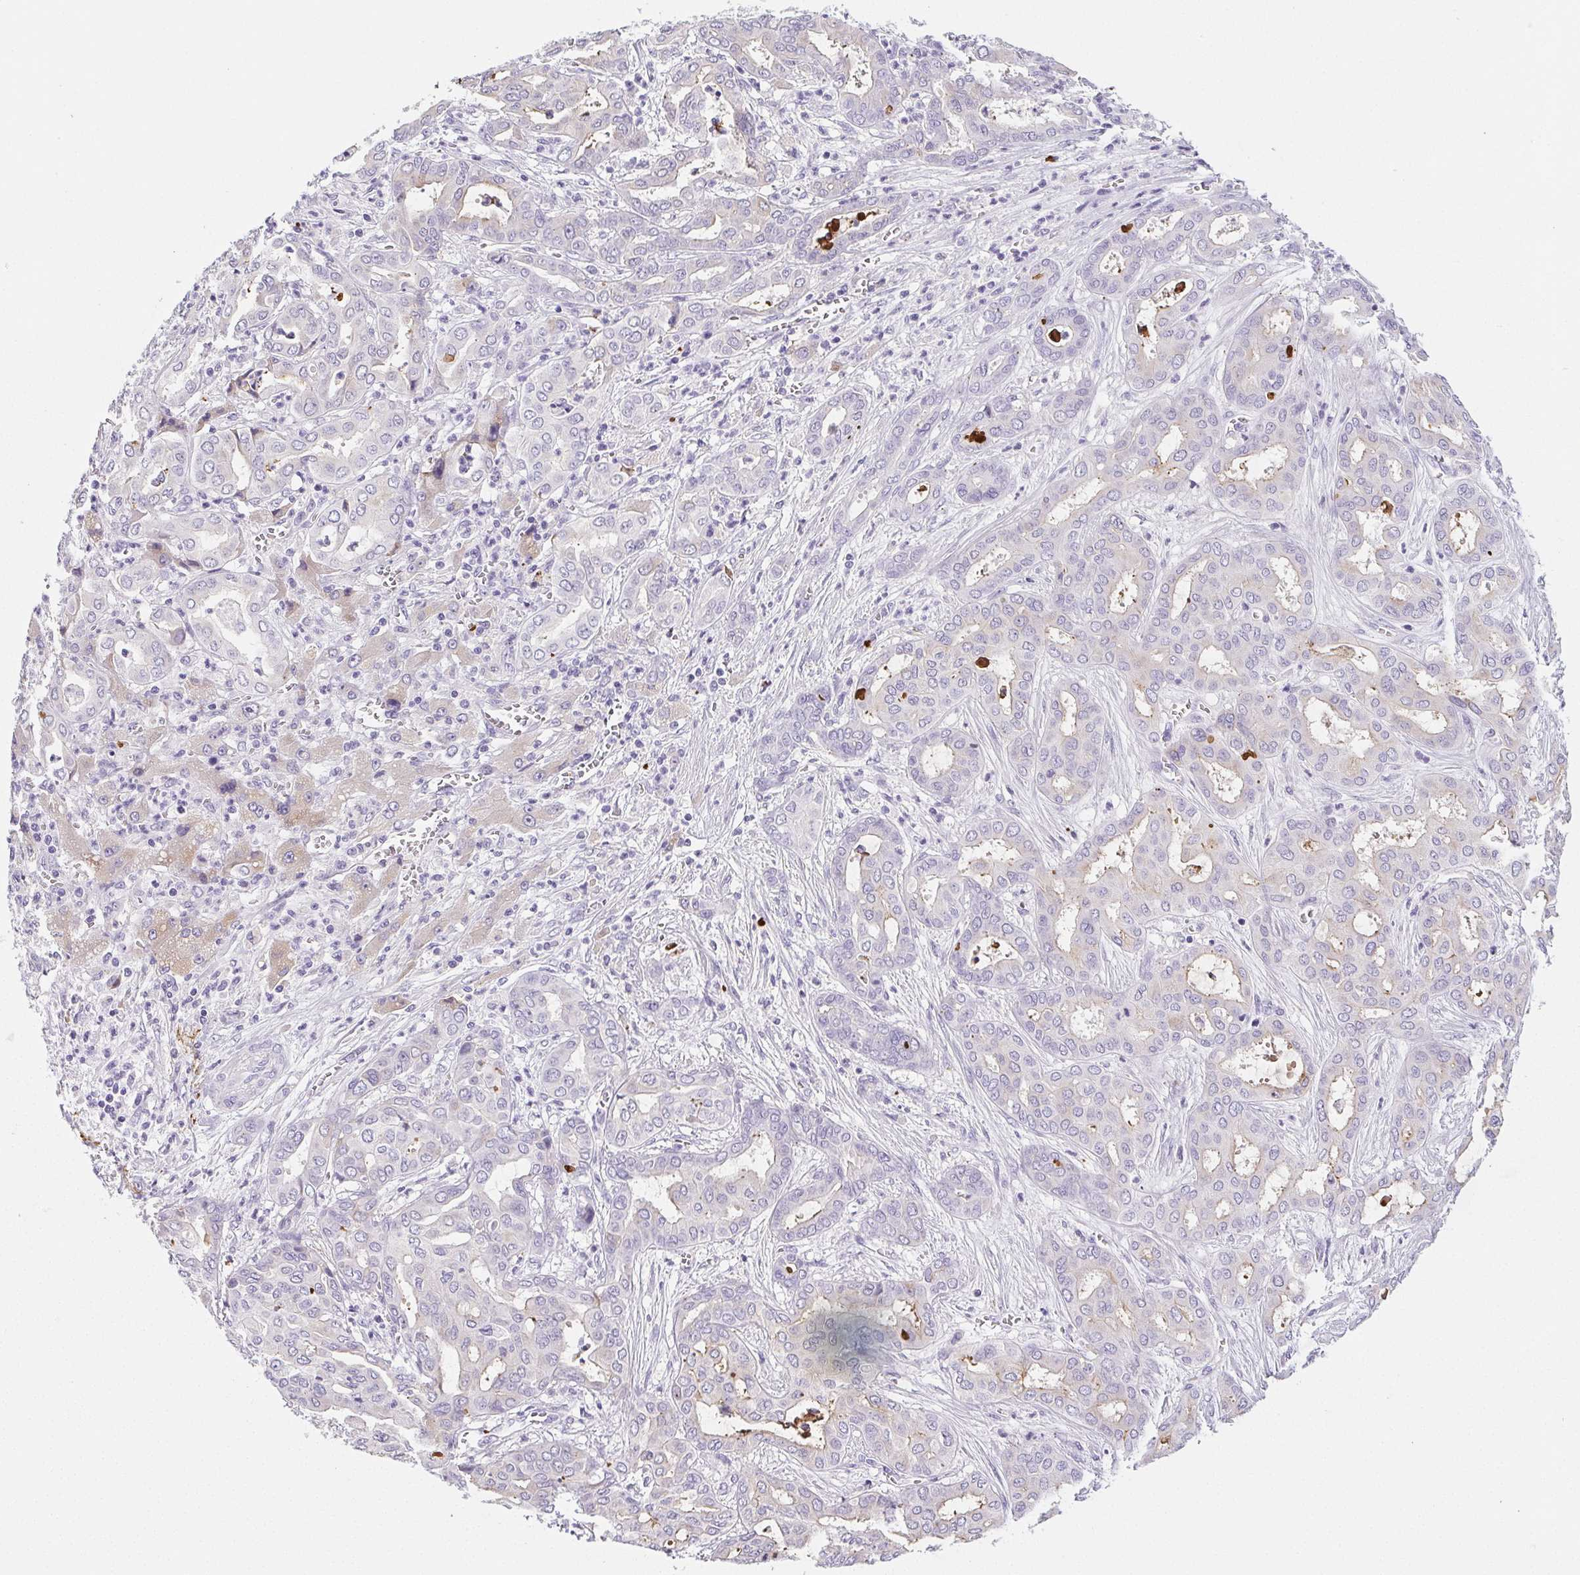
{"staining": {"intensity": "negative", "quantity": "none", "location": "none"}, "tissue": "liver cancer", "cell_type": "Tumor cells", "image_type": "cancer", "snomed": [{"axis": "morphology", "description": "Cholangiocarcinoma"}, {"axis": "topography", "description": "Liver"}], "caption": "Immunohistochemistry (IHC) of cholangiocarcinoma (liver) demonstrates no positivity in tumor cells.", "gene": "VTN", "patient": {"sex": "female", "age": 64}}